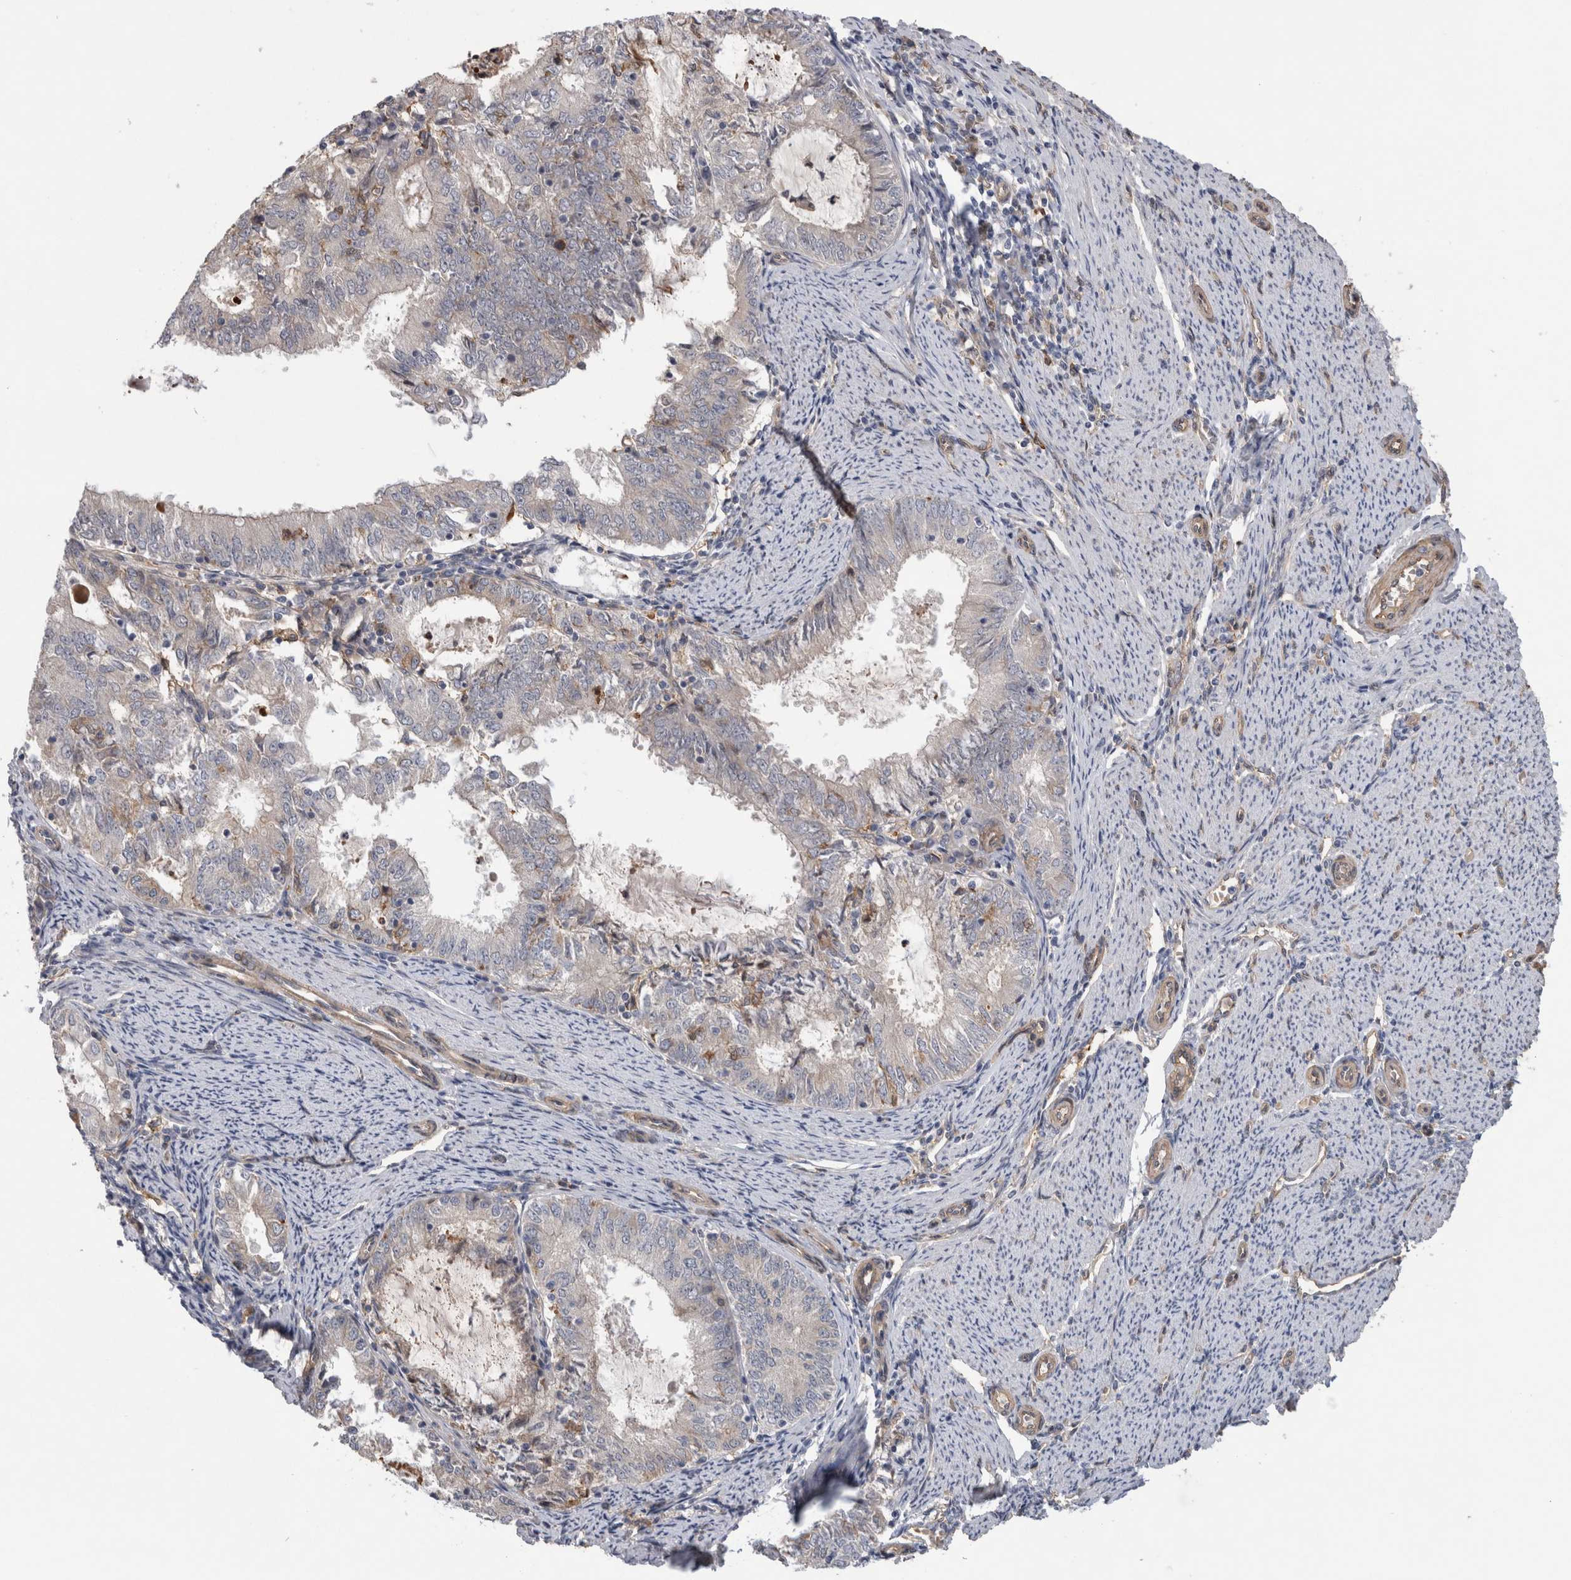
{"staining": {"intensity": "weak", "quantity": "<25%", "location": "cytoplasmic/membranous"}, "tissue": "endometrial cancer", "cell_type": "Tumor cells", "image_type": "cancer", "snomed": [{"axis": "morphology", "description": "Adenocarcinoma, NOS"}, {"axis": "topography", "description": "Endometrium"}], "caption": "Tumor cells show no significant positivity in endometrial cancer.", "gene": "ANKFY1", "patient": {"sex": "female", "age": 57}}